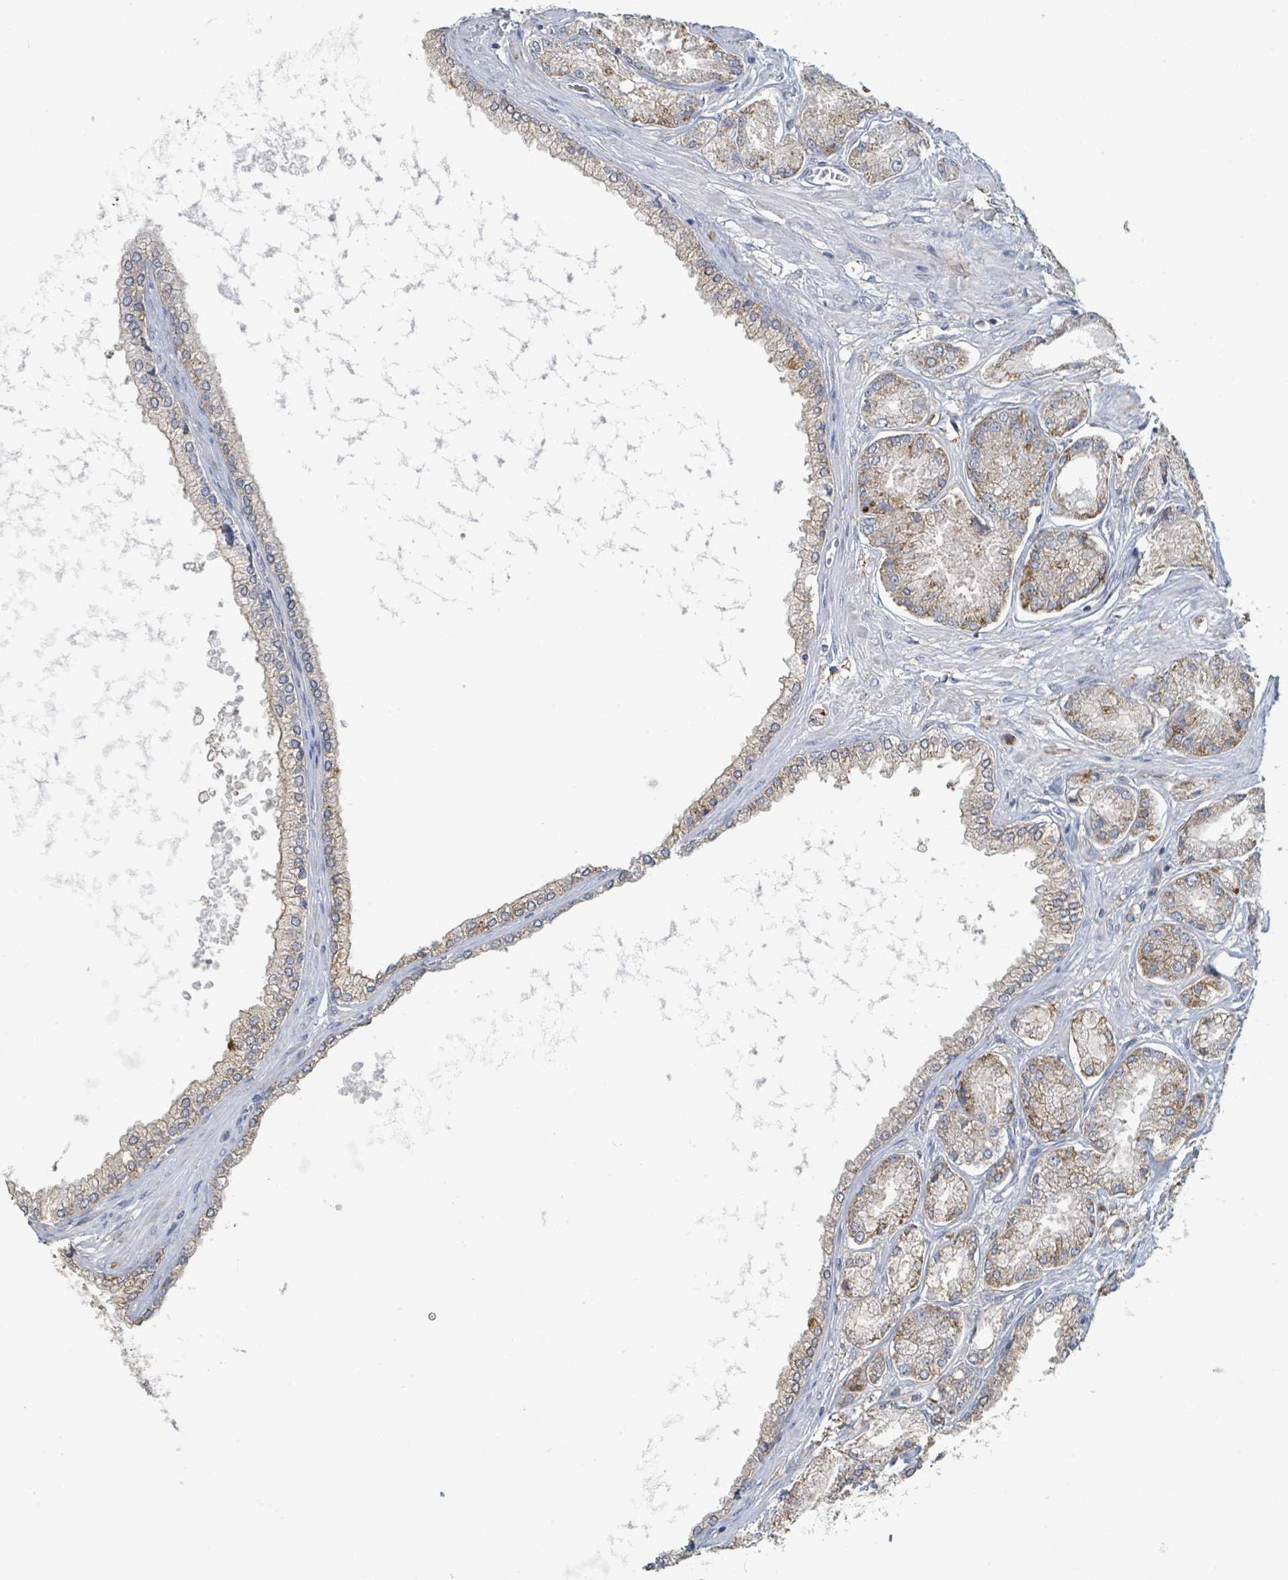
{"staining": {"intensity": "moderate", "quantity": "<25%", "location": "cytoplasmic/membranous"}, "tissue": "prostate cancer", "cell_type": "Tumor cells", "image_type": "cancer", "snomed": [{"axis": "morphology", "description": "Adenocarcinoma, NOS"}, {"axis": "topography", "description": "Prostate and seminal vesicle, NOS"}], "caption": "Tumor cells exhibit moderate cytoplasmic/membranous positivity in approximately <25% of cells in prostate adenocarcinoma. Using DAB (3,3'-diaminobenzidine) (brown) and hematoxylin (blue) stains, captured at high magnification using brightfield microscopy.", "gene": "LRRC42", "patient": {"sex": "male", "age": 76}}